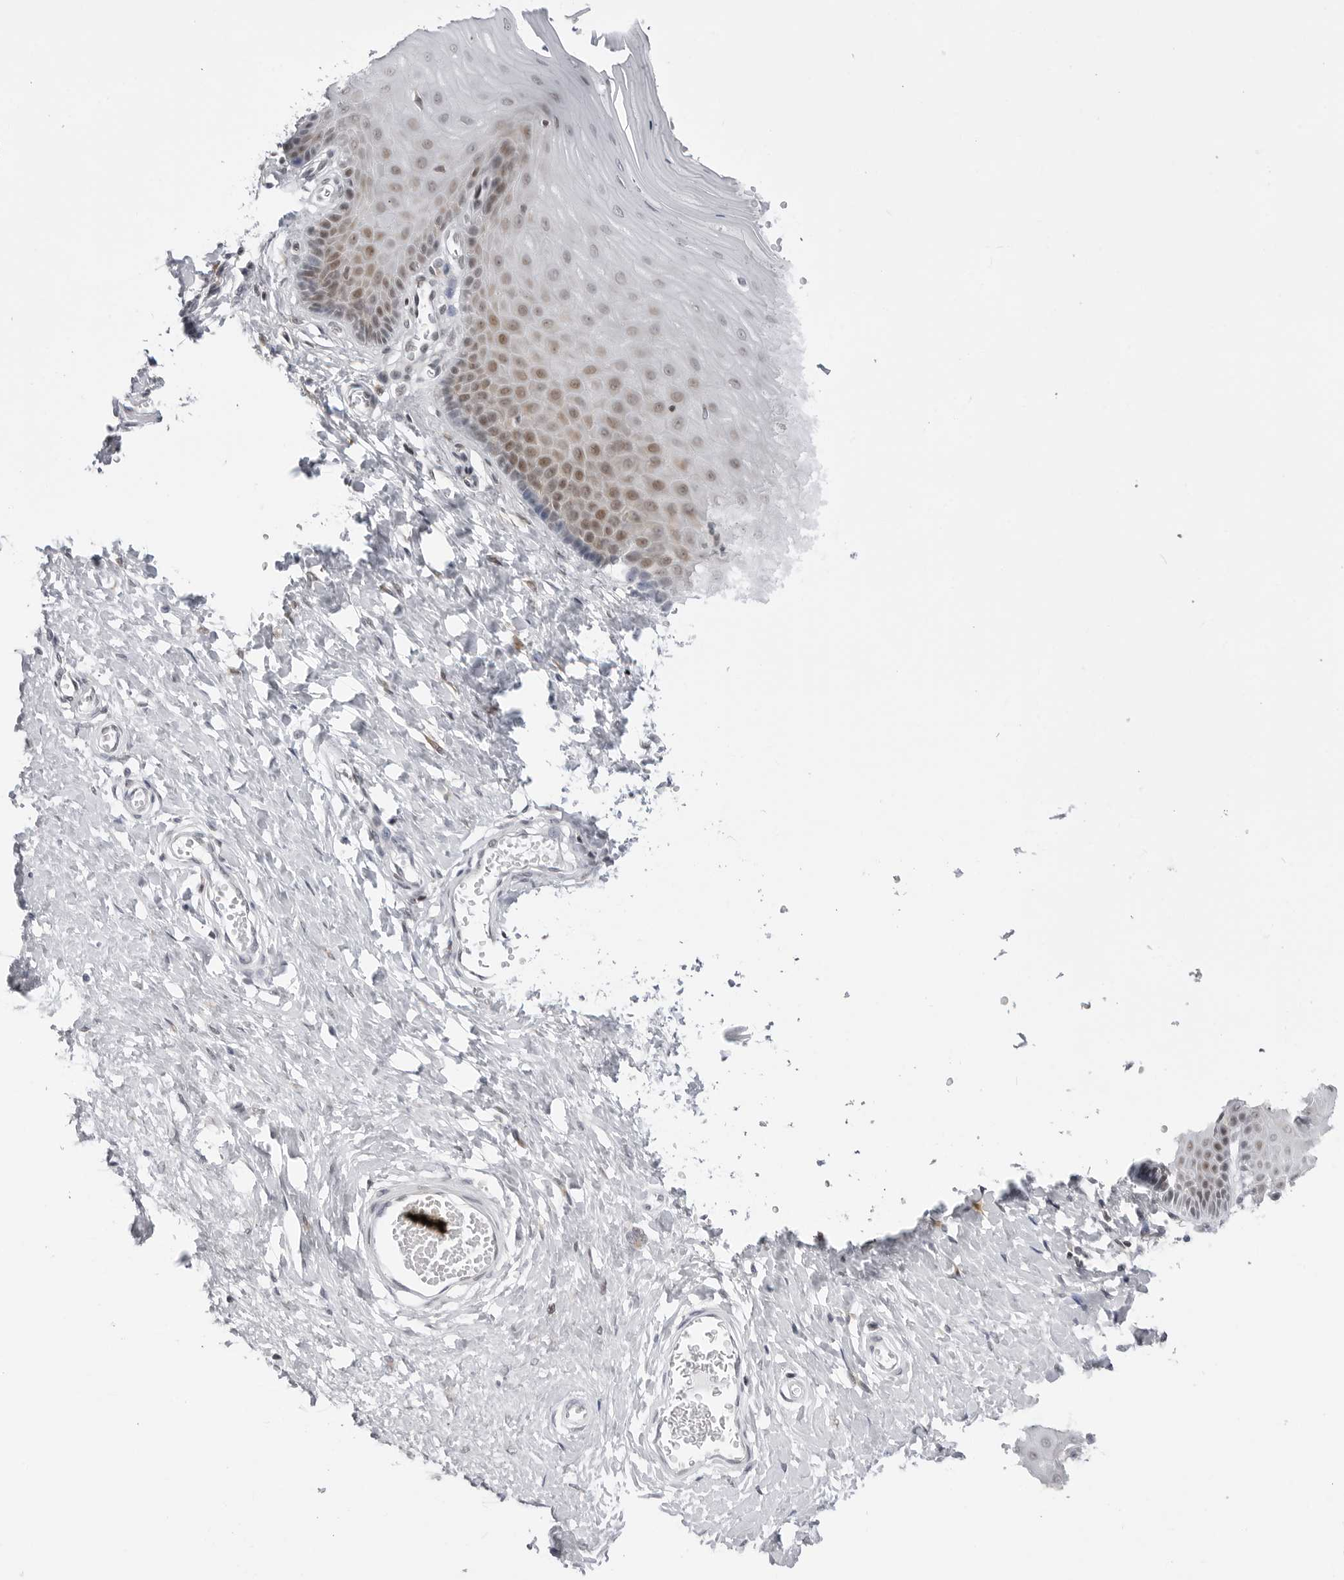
{"staining": {"intensity": "negative", "quantity": "none", "location": "none"}, "tissue": "cervix", "cell_type": "Glandular cells", "image_type": "normal", "snomed": [{"axis": "morphology", "description": "Normal tissue, NOS"}, {"axis": "topography", "description": "Cervix"}], "caption": "Glandular cells show no significant staining in normal cervix. (DAB immunohistochemistry with hematoxylin counter stain).", "gene": "PPP2R5C", "patient": {"sex": "female", "age": 55}}